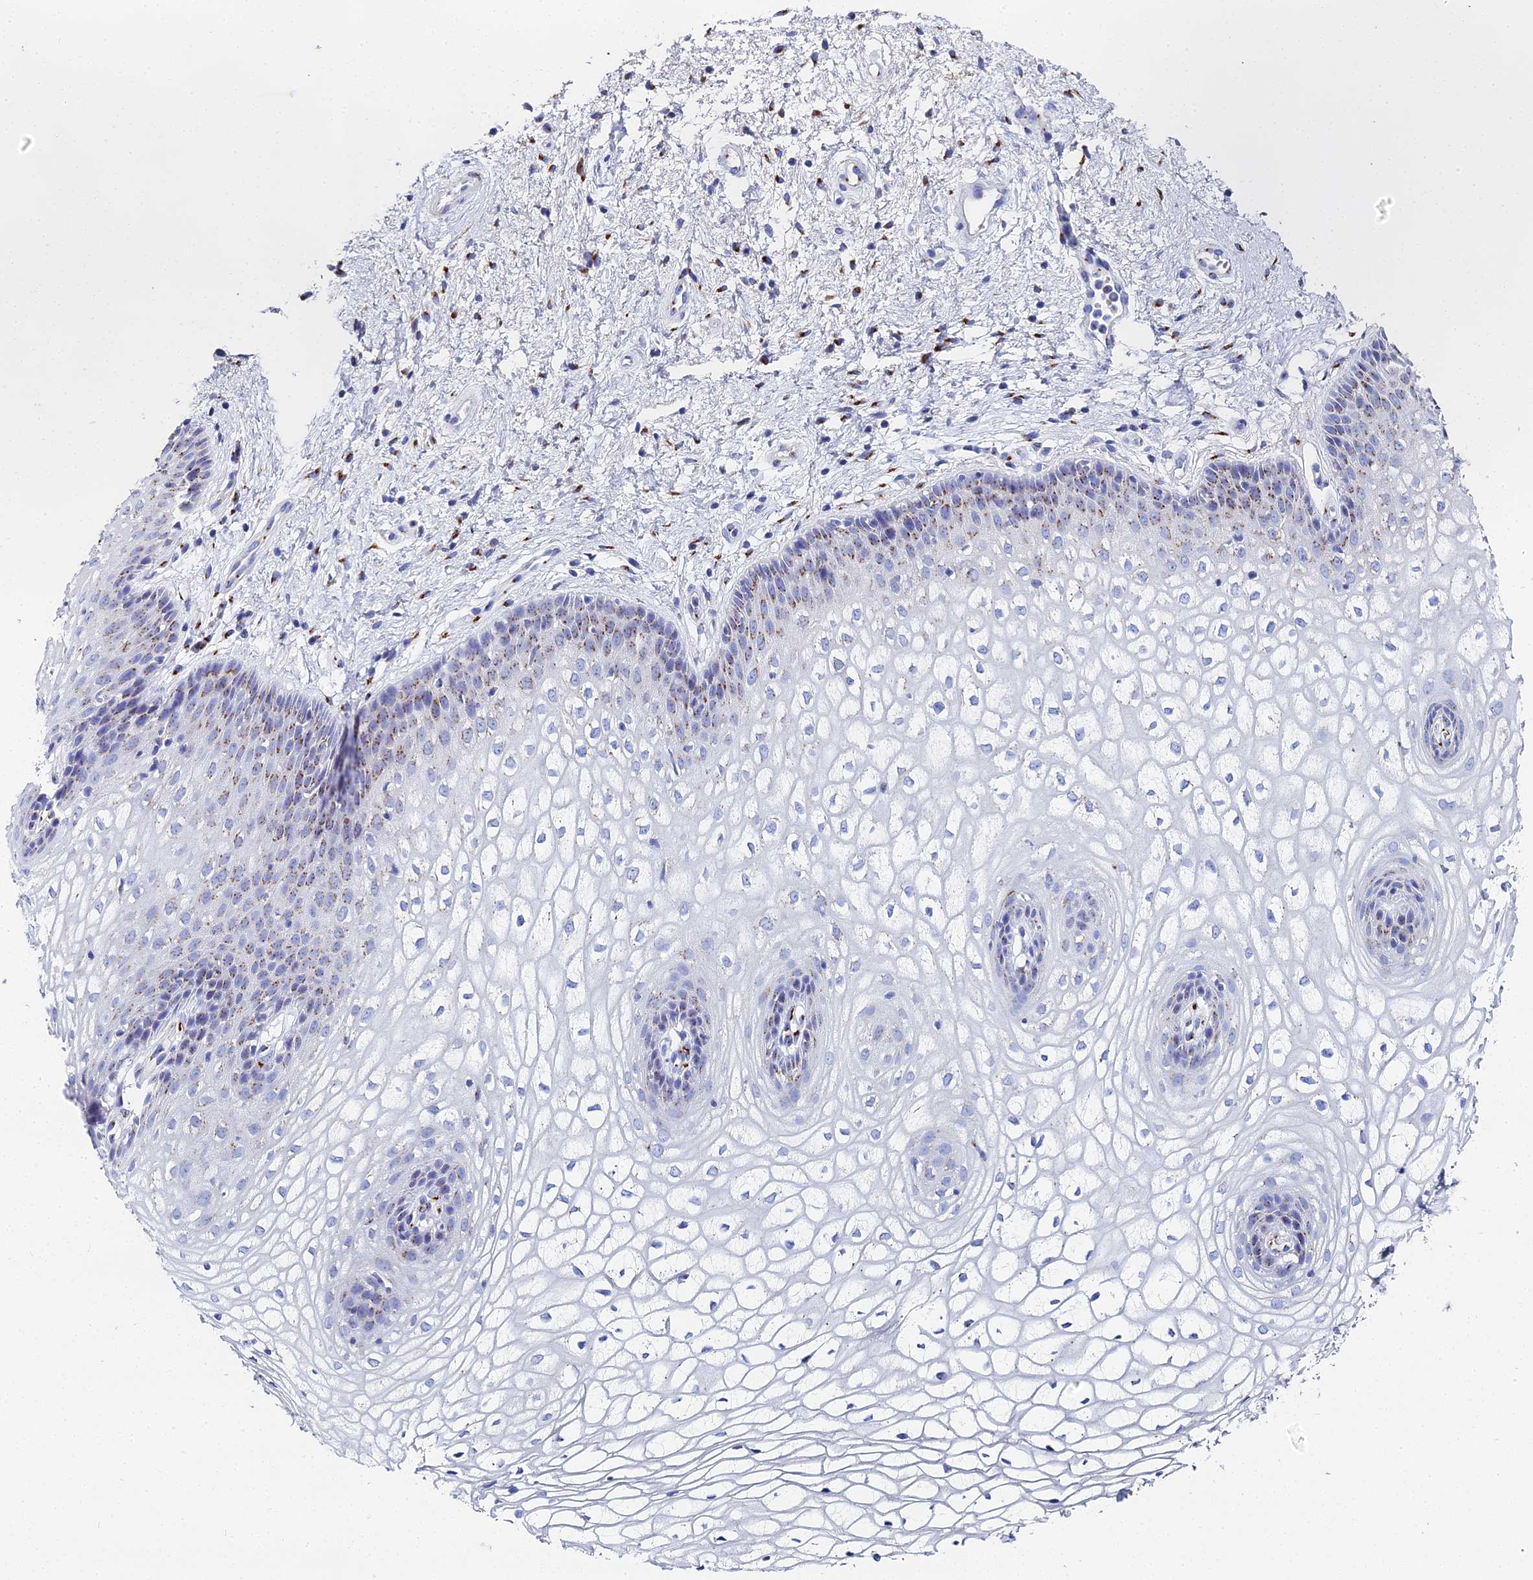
{"staining": {"intensity": "moderate", "quantity": "<25%", "location": "cytoplasmic/membranous"}, "tissue": "vagina", "cell_type": "Squamous epithelial cells", "image_type": "normal", "snomed": [{"axis": "morphology", "description": "Normal tissue, NOS"}, {"axis": "topography", "description": "Vagina"}], "caption": "Vagina stained with IHC demonstrates moderate cytoplasmic/membranous expression in about <25% of squamous epithelial cells.", "gene": "ENSG00000268674", "patient": {"sex": "female", "age": 34}}